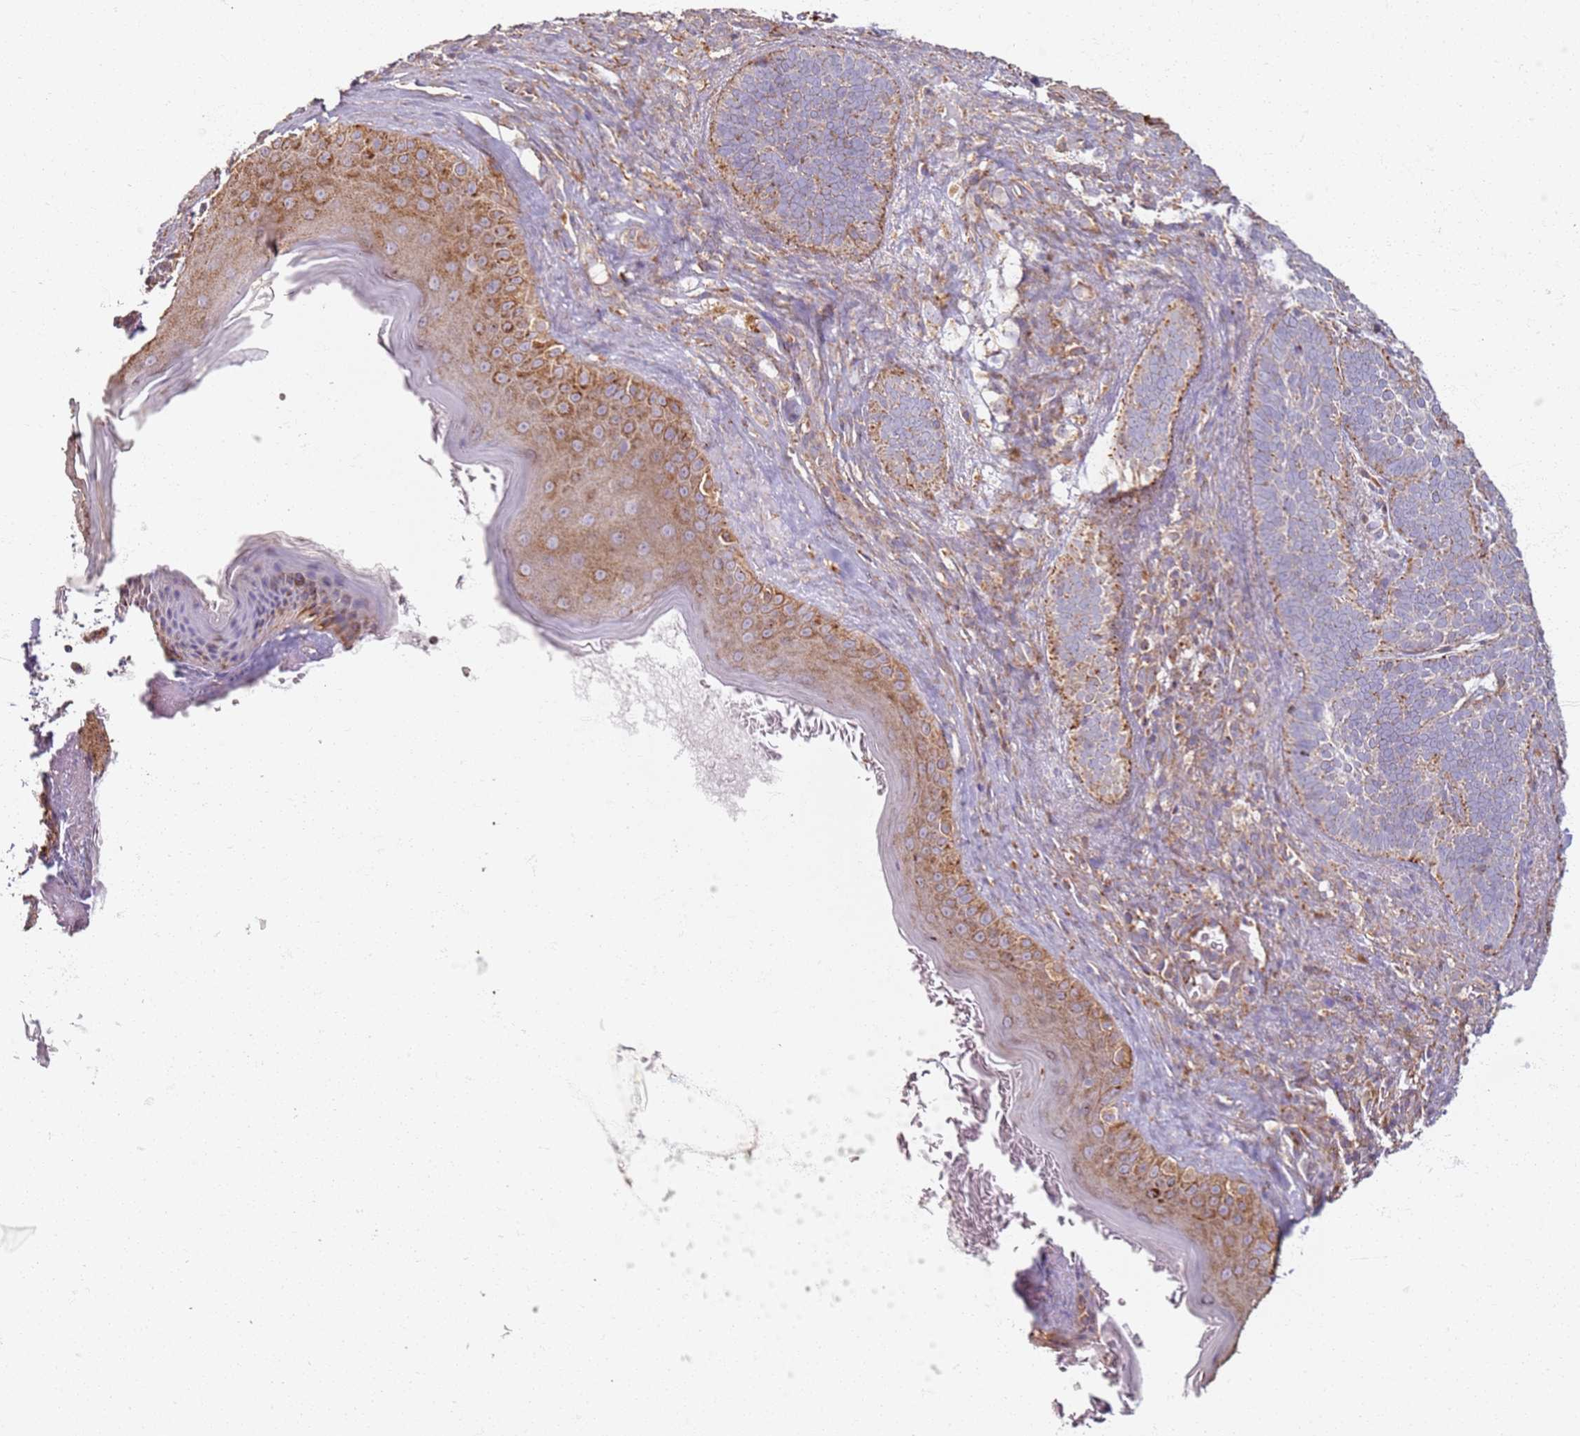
{"staining": {"intensity": "moderate", "quantity": "25%-75%", "location": "cytoplasmic/membranous"}, "tissue": "skin cancer", "cell_type": "Tumor cells", "image_type": "cancer", "snomed": [{"axis": "morphology", "description": "Basal cell carcinoma"}, {"axis": "topography", "description": "Skin"}], "caption": "Brown immunohistochemical staining in human skin cancer (basal cell carcinoma) reveals moderate cytoplasmic/membranous staining in approximately 25%-75% of tumor cells.", "gene": "PROKR2", "patient": {"sex": "male", "age": 85}}